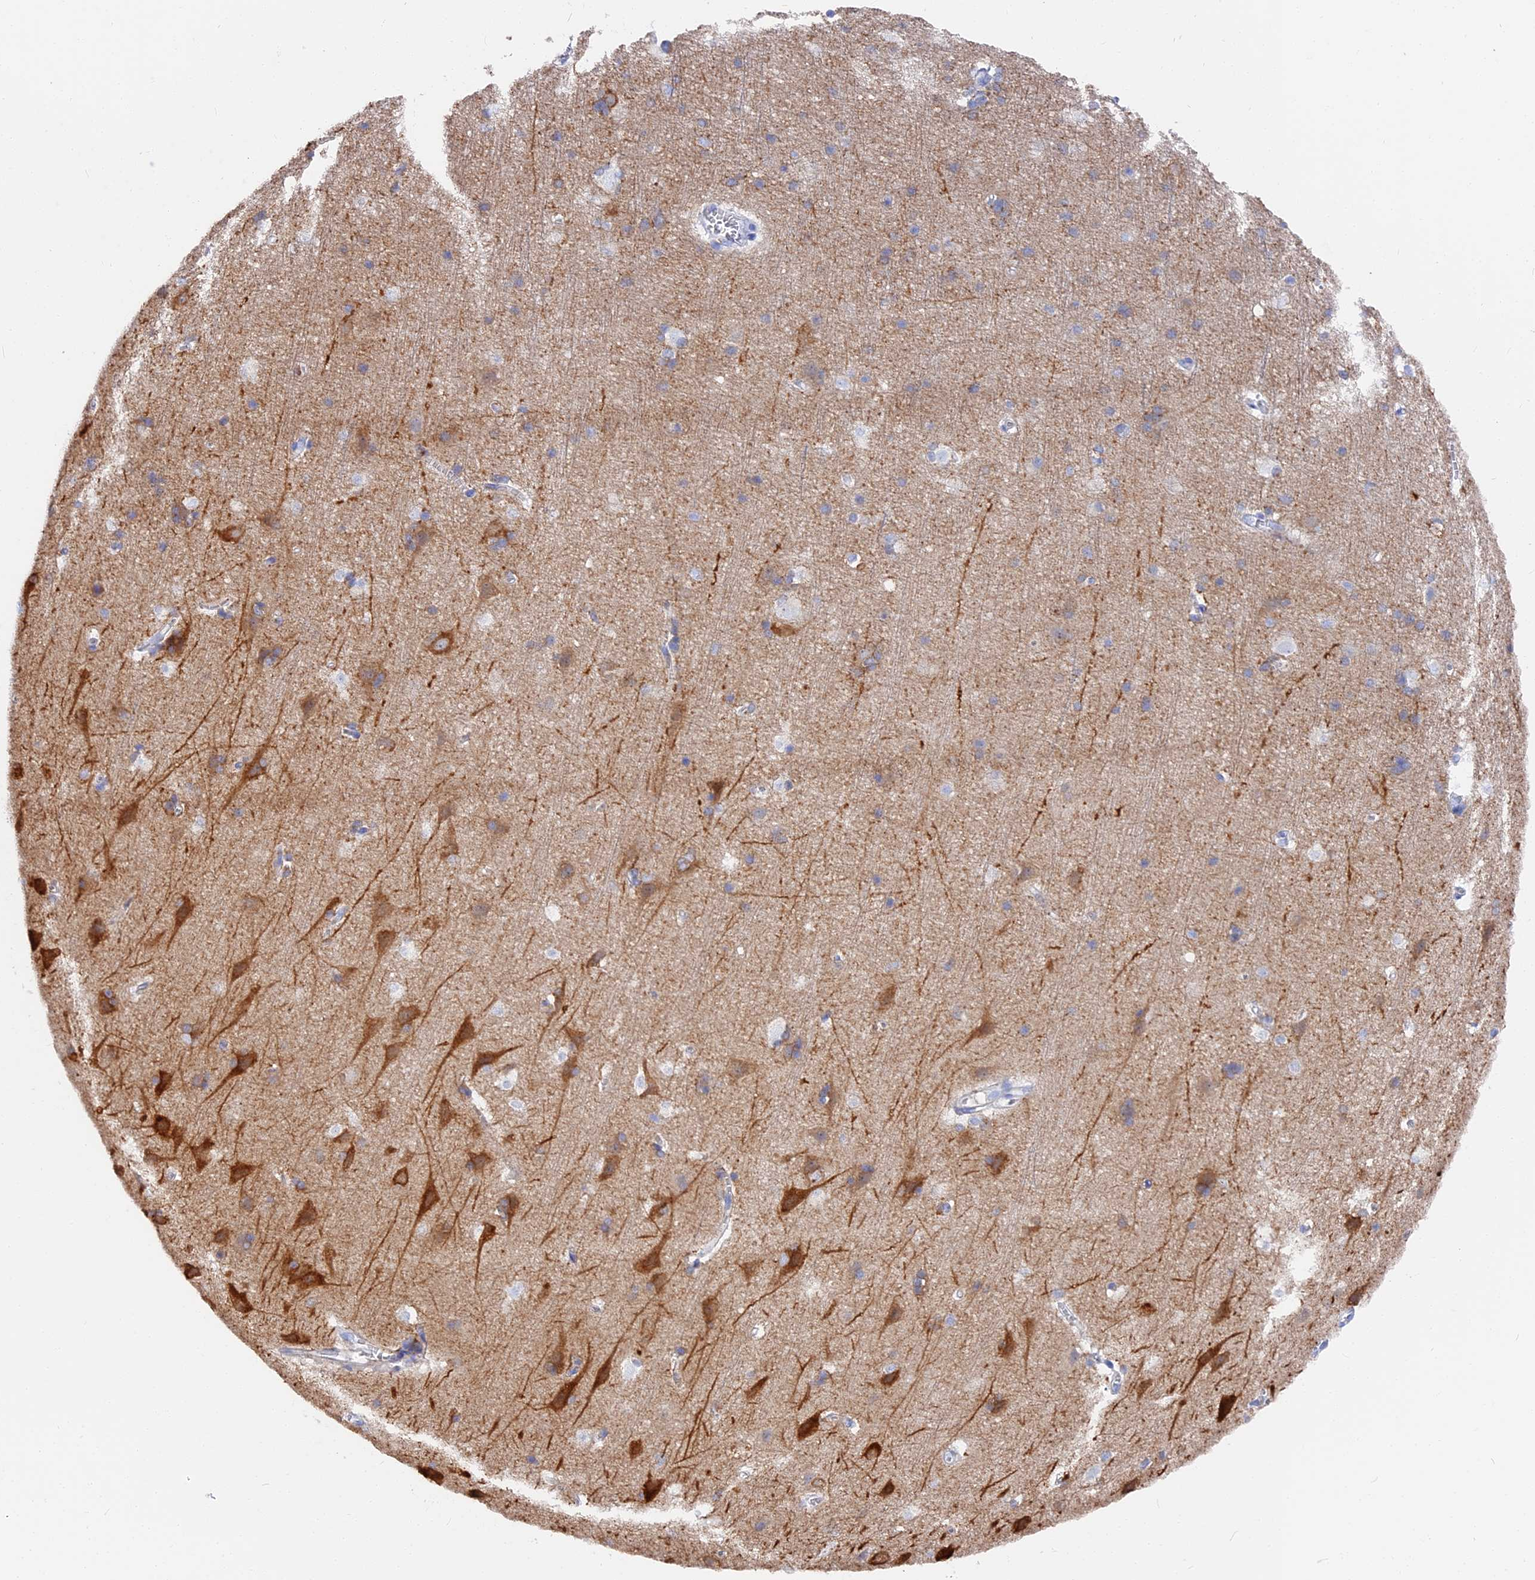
{"staining": {"intensity": "negative", "quantity": "none", "location": "none"}, "tissue": "cerebral cortex", "cell_type": "Endothelial cells", "image_type": "normal", "snomed": [{"axis": "morphology", "description": "Normal tissue, NOS"}, {"axis": "topography", "description": "Cerebral cortex"}], "caption": "Immunohistochemistry of benign cerebral cortex demonstrates no staining in endothelial cells.", "gene": "VPS33B", "patient": {"sex": "male", "age": 54}}